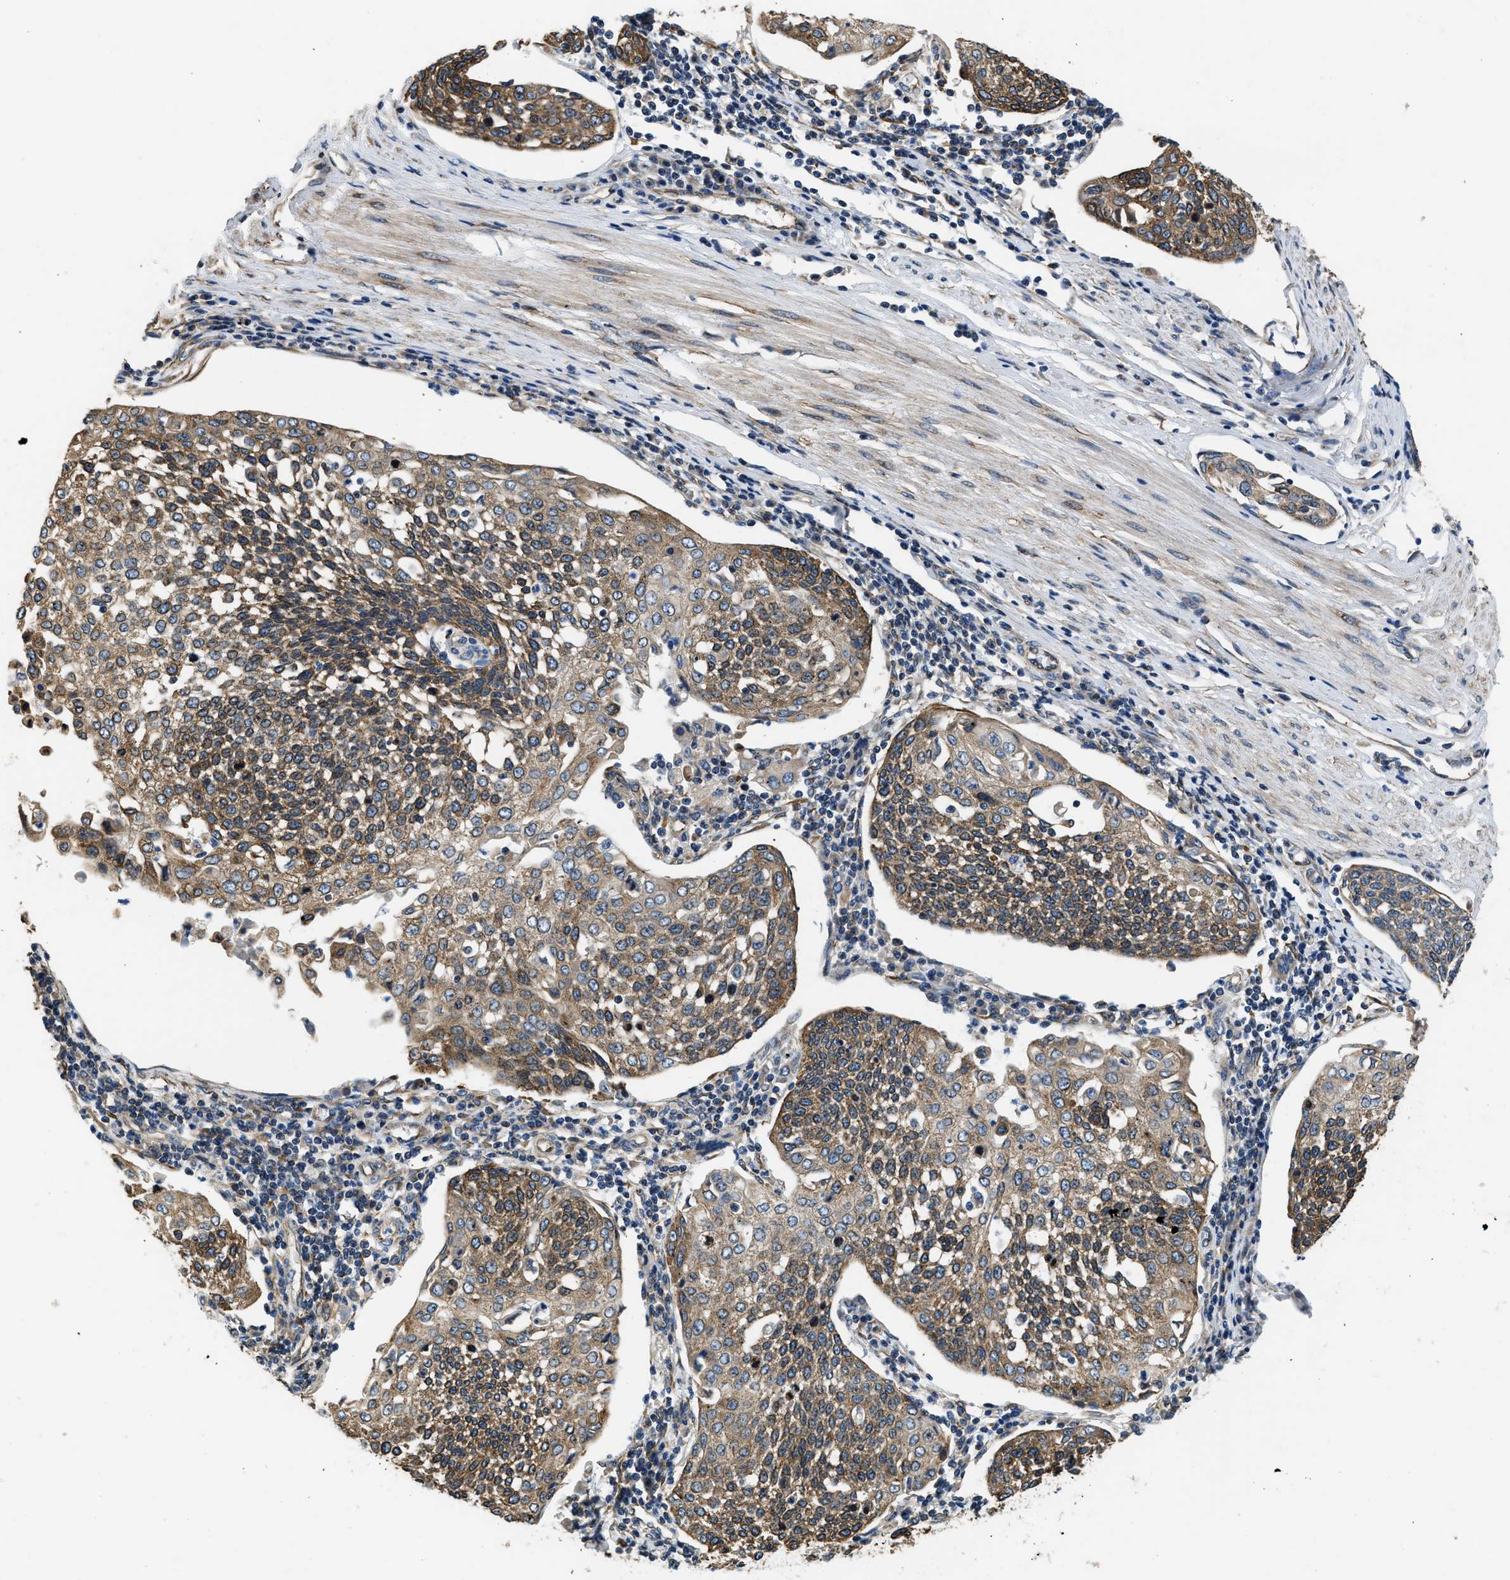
{"staining": {"intensity": "moderate", "quantity": ">75%", "location": "cytoplasmic/membranous"}, "tissue": "cervical cancer", "cell_type": "Tumor cells", "image_type": "cancer", "snomed": [{"axis": "morphology", "description": "Squamous cell carcinoma, NOS"}, {"axis": "topography", "description": "Cervix"}], "caption": "Approximately >75% of tumor cells in cervical cancer (squamous cell carcinoma) demonstrate moderate cytoplasmic/membranous protein expression as visualized by brown immunohistochemical staining.", "gene": "ARL6IP5", "patient": {"sex": "female", "age": 34}}